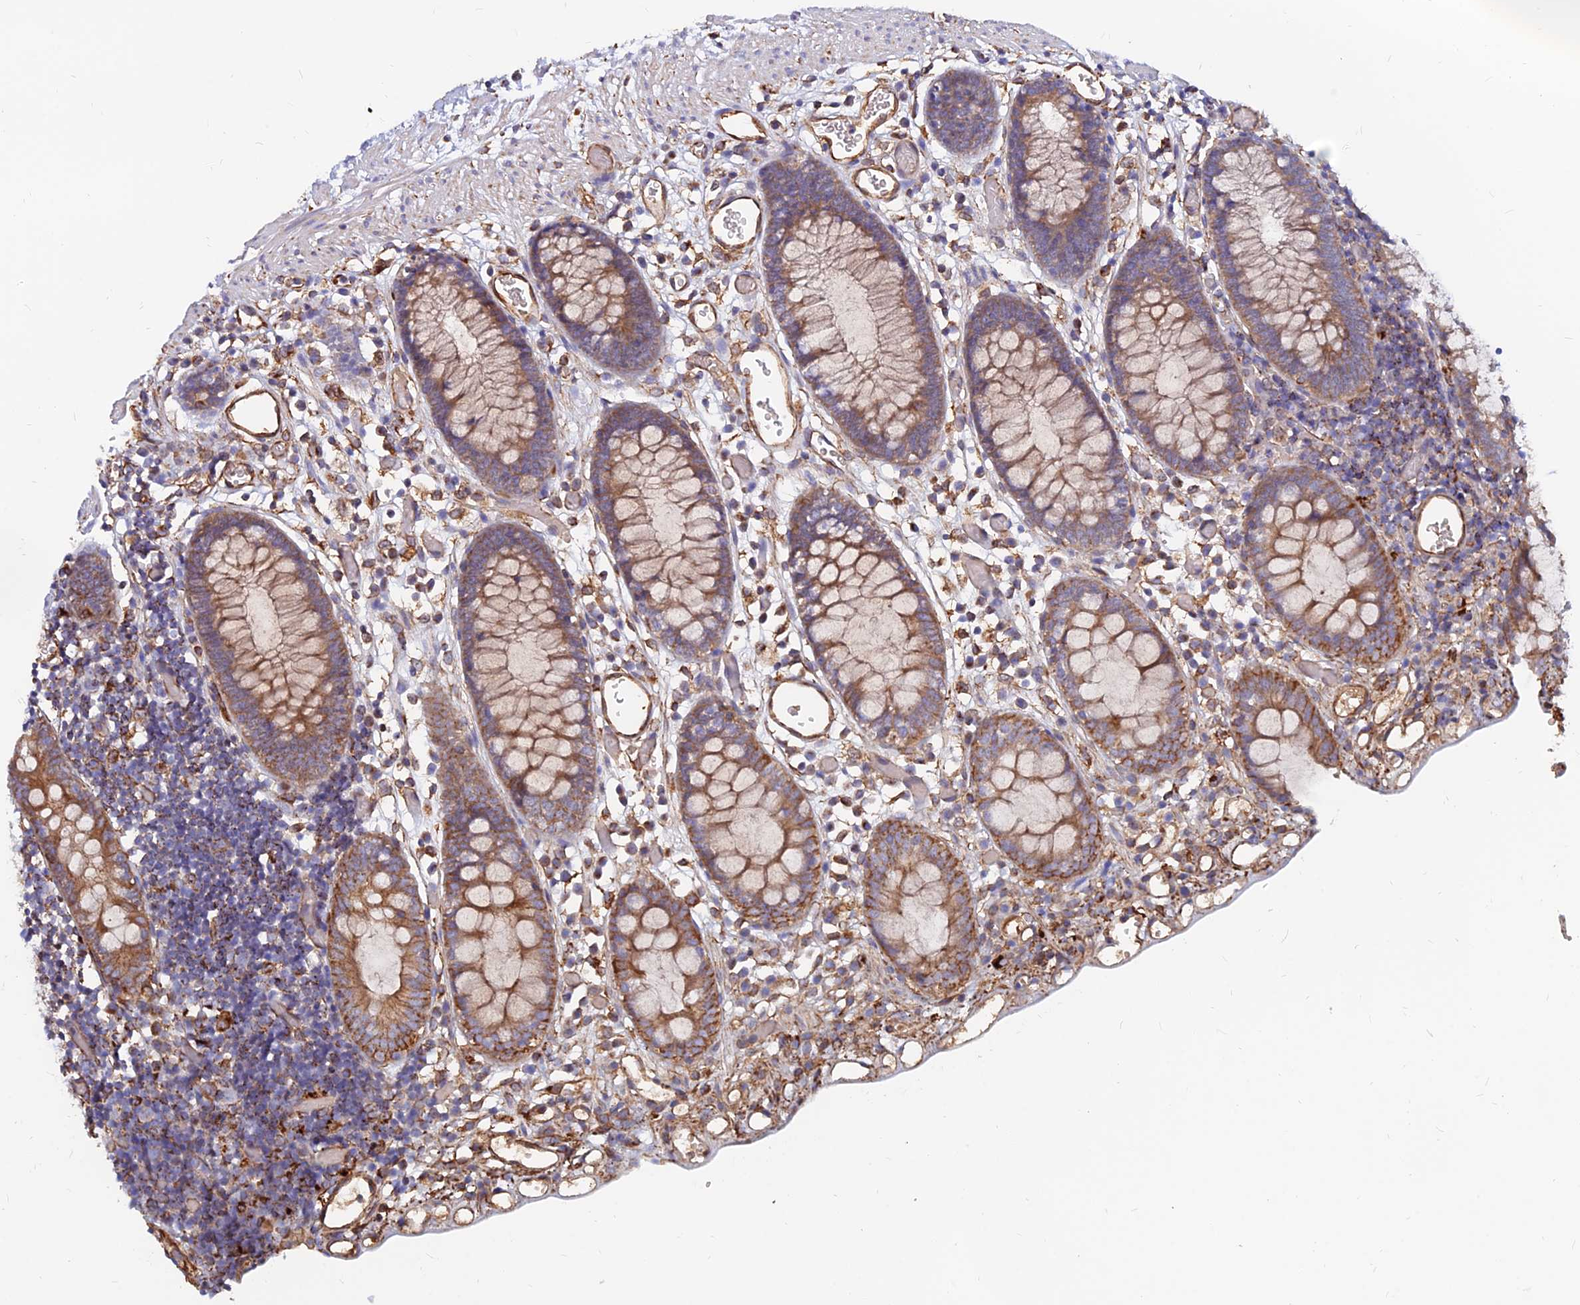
{"staining": {"intensity": "strong", "quantity": ">75%", "location": "cytoplasmic/membranous"}, "tissue": "colon", "cell_type": "Endothelial cells", "image_type": "normal", "snomed": [{"axis": "morphology", "description": "Normal tissue, NOS"}, {"axis": "topography", "description": "Colon"}], "caption": "A high-resolution histopathology image shows IHC staining of unremarkable colon, which exhibits strong cytoplasmic/membranous expression in approximately >75% of endothelial cells.", "gene": "CDK18", "patient": {"sex": "male", "age": 14}}